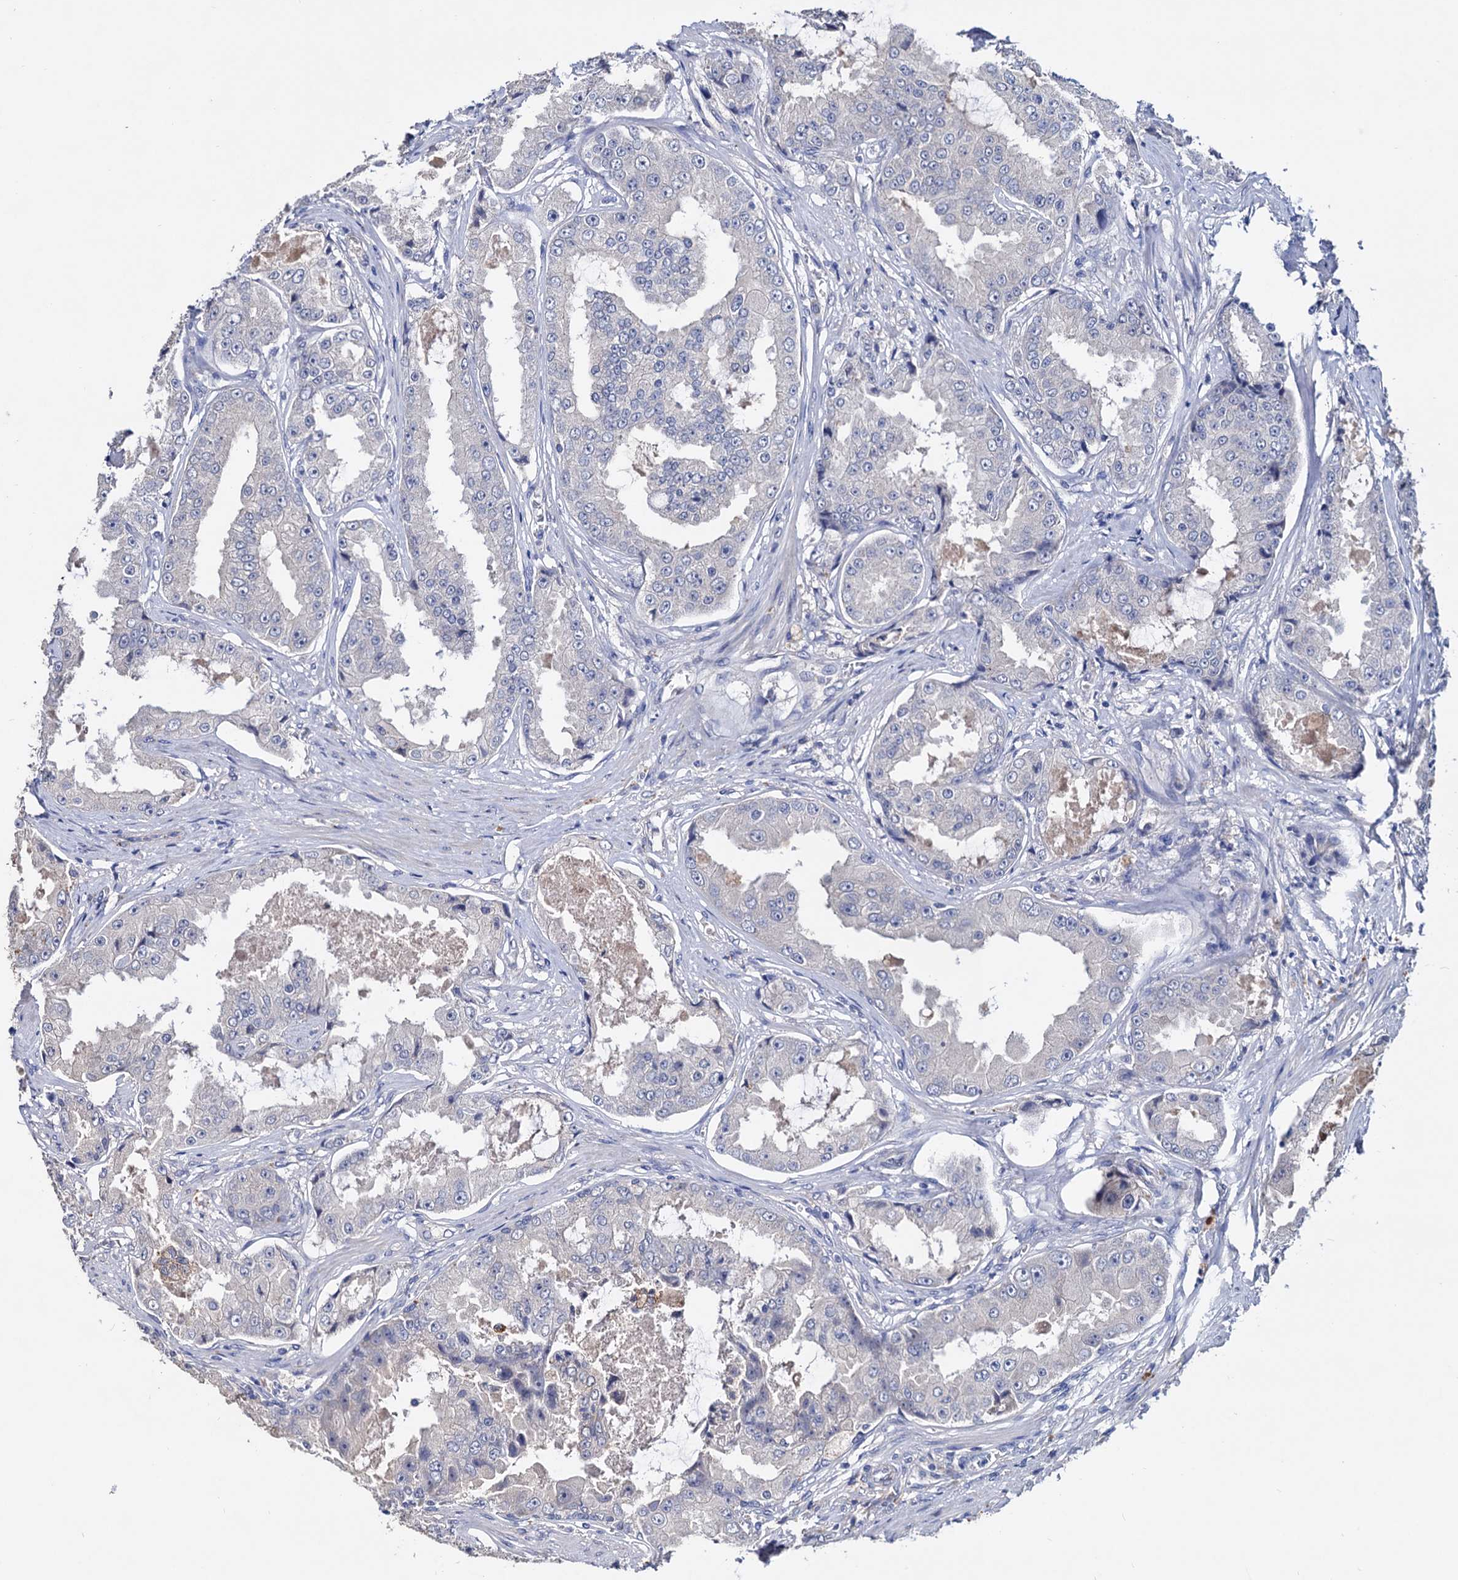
{"staining": {"intensity": "negative", "quantity": "none", "location": "none"}, "tissue": "prostate cancer", "cell_type": "Tumor cells", "image_type": "cancer", "snomed": [{"axis": "morphology", "description": "Adenocarcinoma, High grade"}, {"axis": "topography", "description": "Prostate"}], "caption": "IHC of prostate cancer reveals no positivity in tumor cells. (Brightfield microscopy of DAB immunohistochemistry at high magnification).", "gene": "NPAS4", "patient": {"sex": "male", "age": 73}}